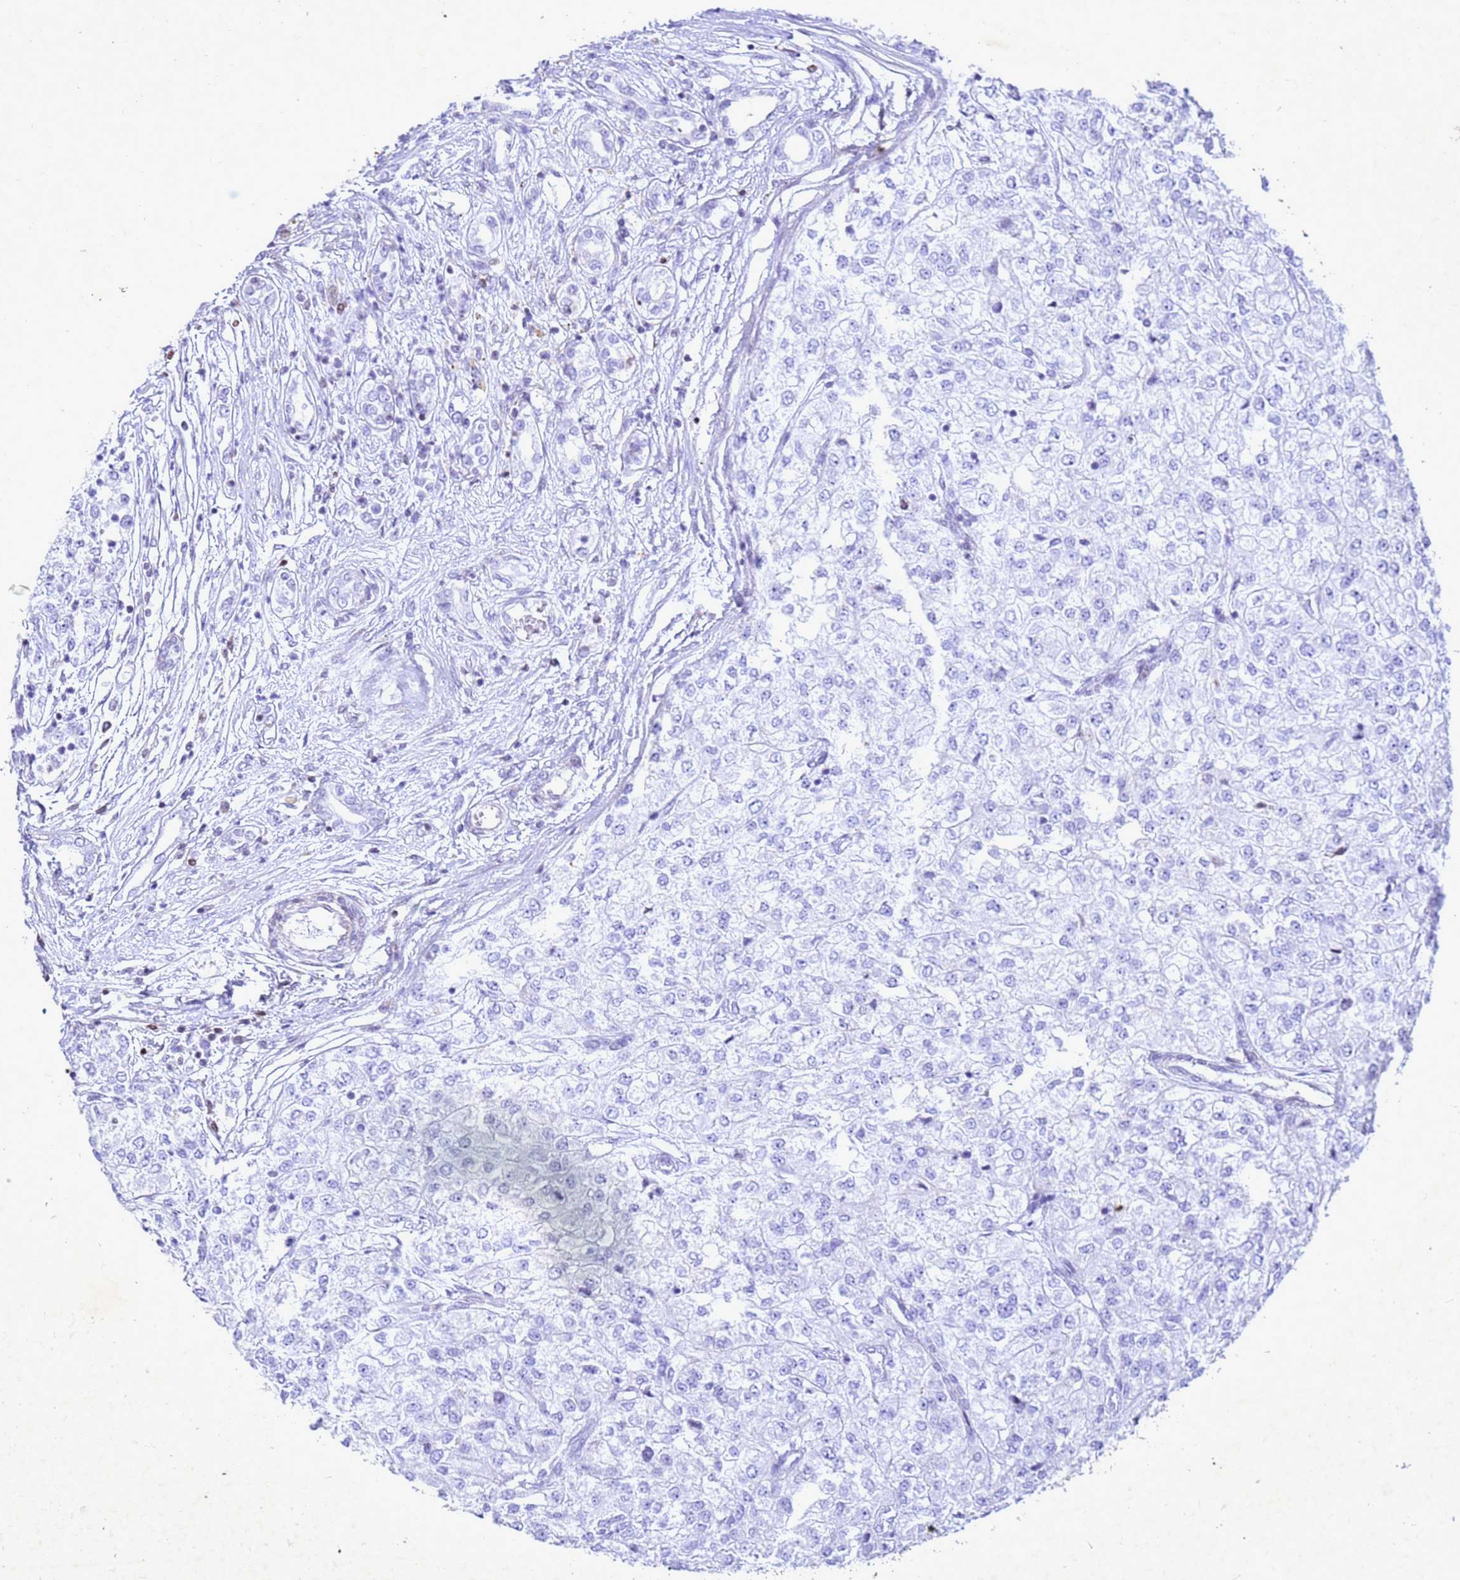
{"staining": {"intensity": "negative", "quantity": "none", "location": "none"}, "tissue": "renal cancer", "cell_type": "Tumor cells", "image_type": "cancer", "snomed": [{"axis": "morphology", "description": "Adenocarcinoma, NOS"}, {"axis": "topography", "description": "Kidney"}], "caption": "An immunohistochemistry photomicrograph of renal adenocarcinoma is shown. There is no staining in tumor cells of renal adenocarcinoma.", "gene": "COPS9", "patient": {"sex": "female", "age": 54}}